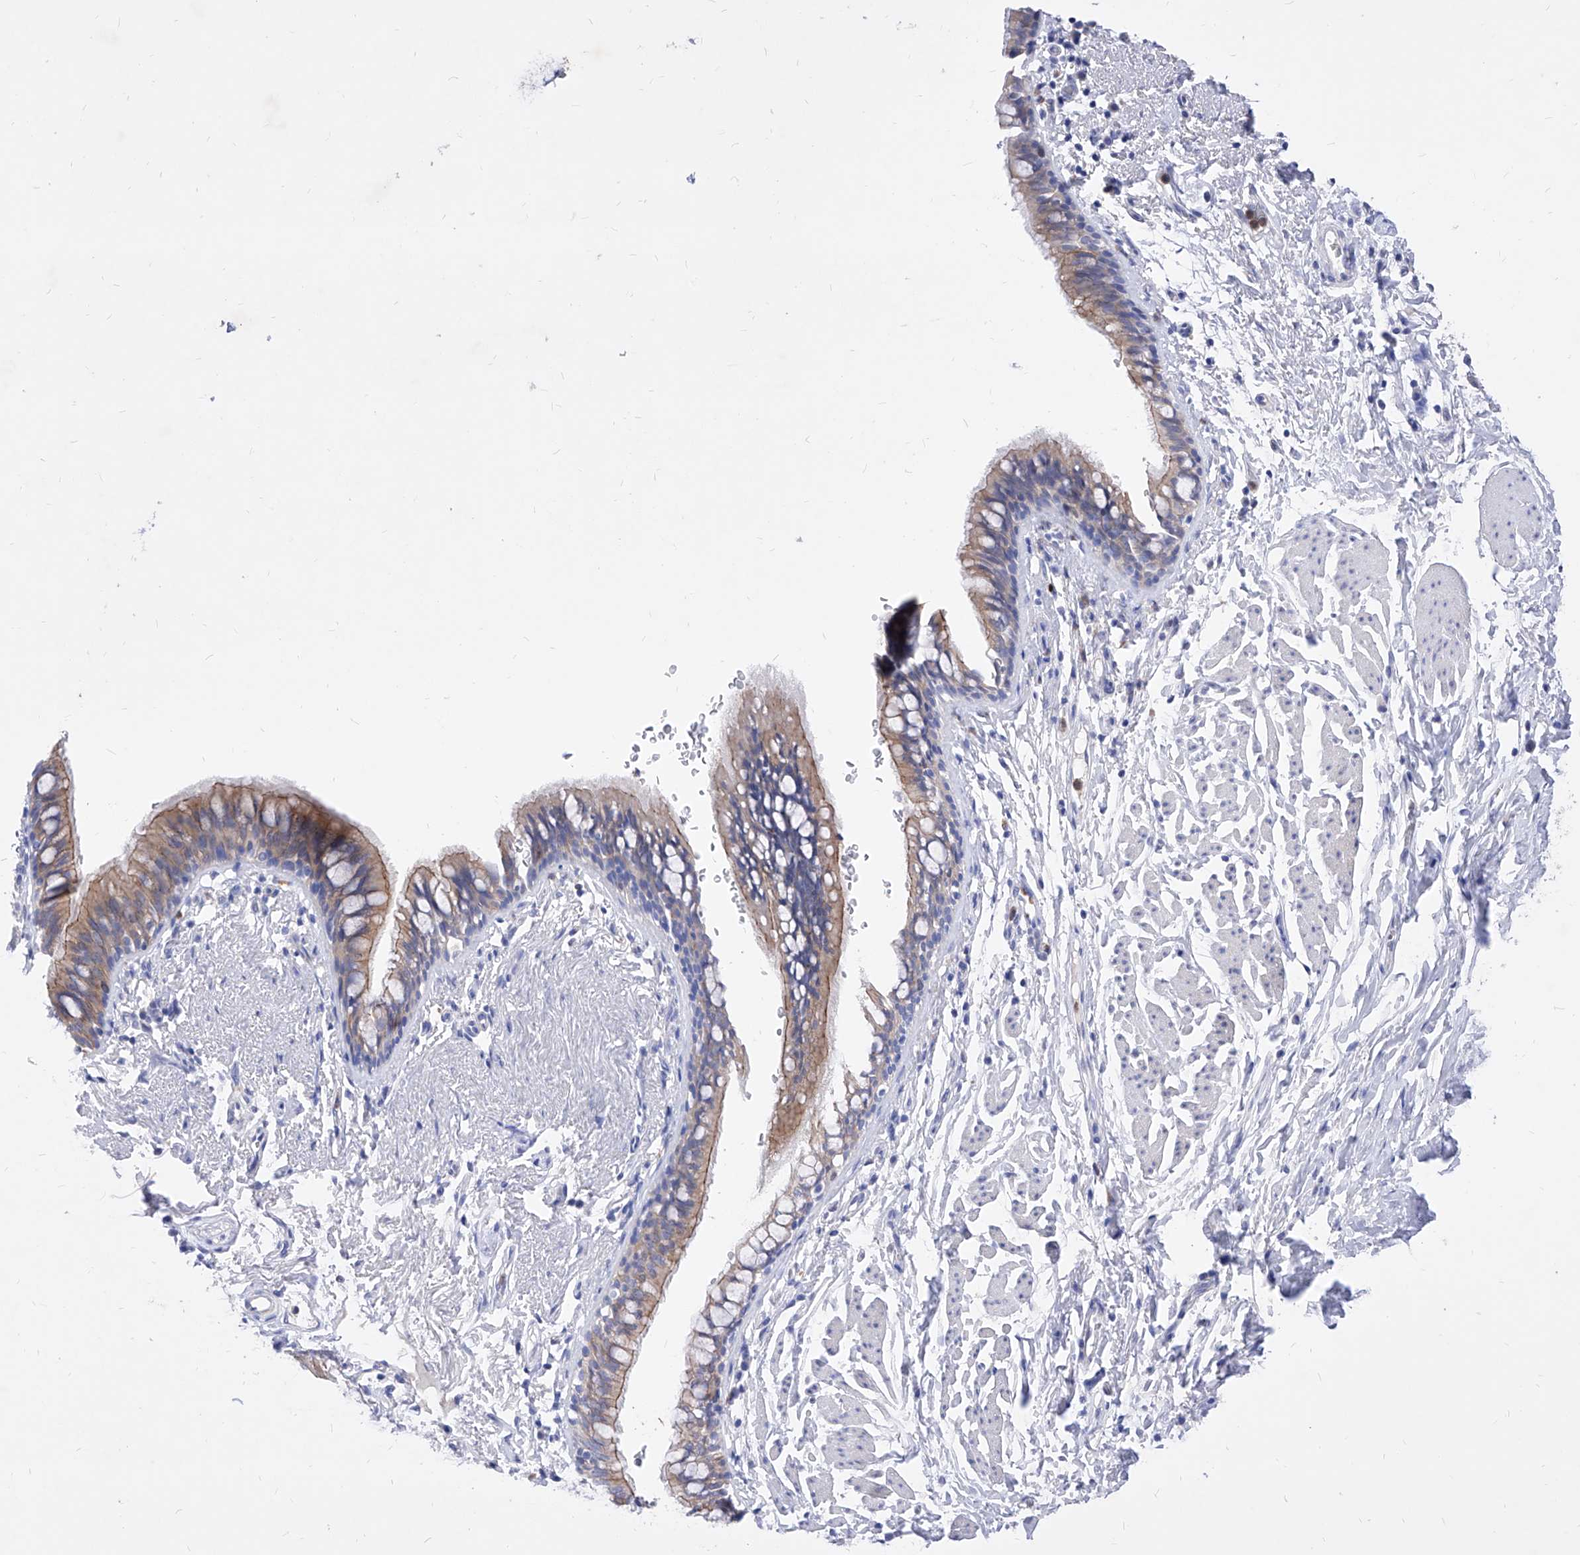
{"staining": {"intensity": "weak", "quantity": "25%-75%", "location": "cytoplasmic/membranous"}, "tissue": "bronchus", "cell_type": "Respiratory epithelial cells", "image_type": "normal", "snomed": [{"axis": "morphology", "description": "Normal tissue, NOS"}, {"axis": "topography", "description": "Cartilage tissue"}, {"axis": "topography", "description": "Bronchus"}], "caption": "A high-resolution micrograph shows immunohistochemistry staining of benign bronchus, which displays weak cytoplasmic/membranous staining in about 25%-75% of respiratory epithelial cells.", "gene": "VAX1", "patient": {"sex": "female", "age": 36}}